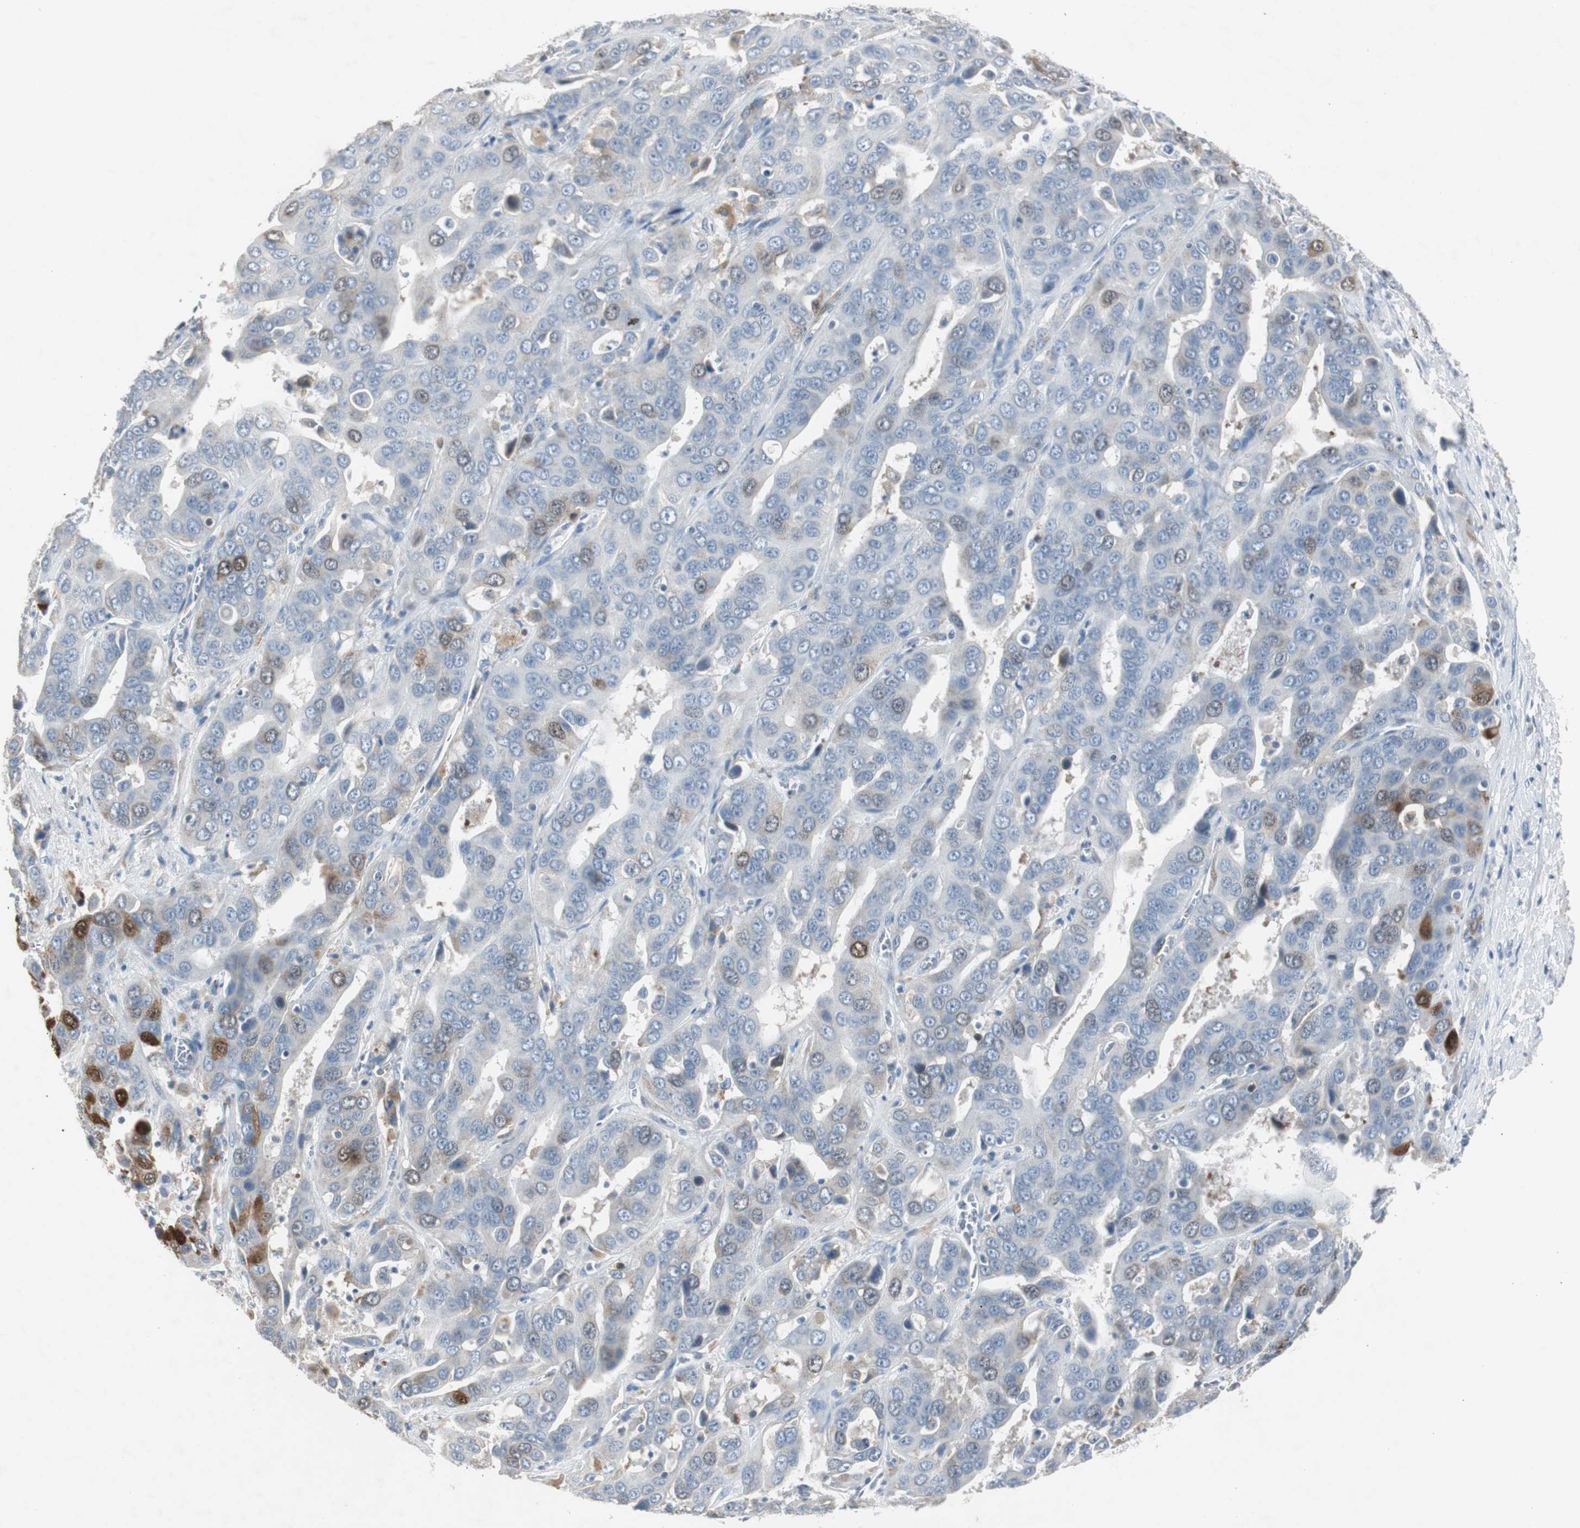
{"staining": {"intensity": "weak", "quantity": "<25%", "location": "cytoplasmic/membranous"}, "tissue": "liver cancer", "cell_type": "Tumor cells", "image_type": "cancer", "snomed": [{"axis": "morphology", "description": "Cholangiocarcinoma"}, {"axis": "topography", "description": "Liver"}], "caption": "Immunohistochemical staining of human cholangiocarcinoma (liver) displays no significant positivity in tumor cells.", "gene": "TK1", "patient": {"sex": "female", "age": 52}}